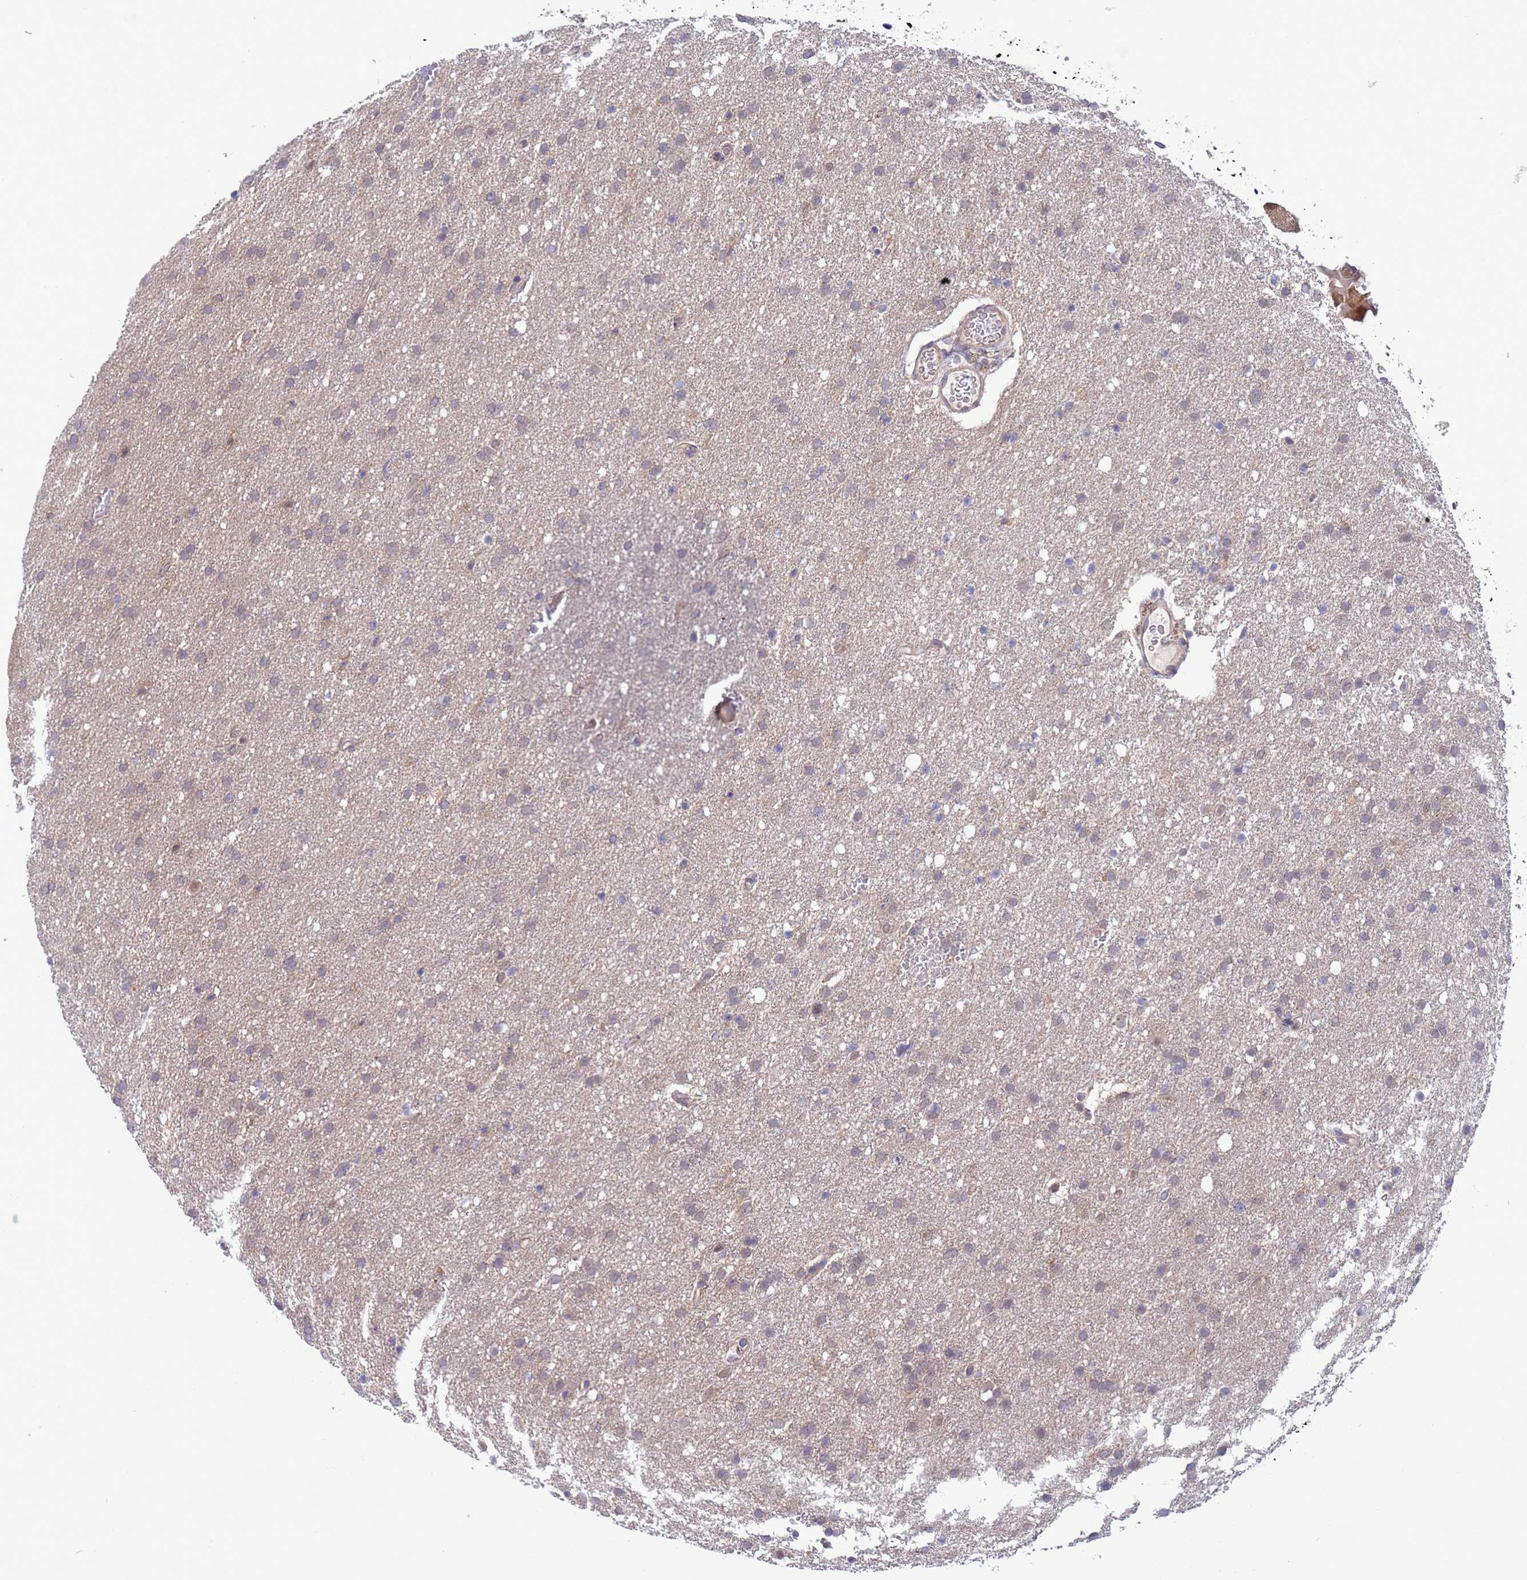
{"staining": {"intensity": "weak", "quantity": "<25%", "location": "cytoplasmic/membranous"}, "tissue": "glioma", "cell_type": "Tumor cells", "image_type": "cancer", "snomed": [{"axis": "morphology", "description": "Glioma, malignant, High grade"}, {"axis": "topography", "description": "Cerebral cortex"}], "caption": "Glioma was stained to show a protein in brown. There is no significant expression in tumor cells. (Brightfield microscopy of DAB immunohistochemistry (IHC) at high magnification).", "gene": "ZNF461", "patient": {"sex": "female", "age": 36}}